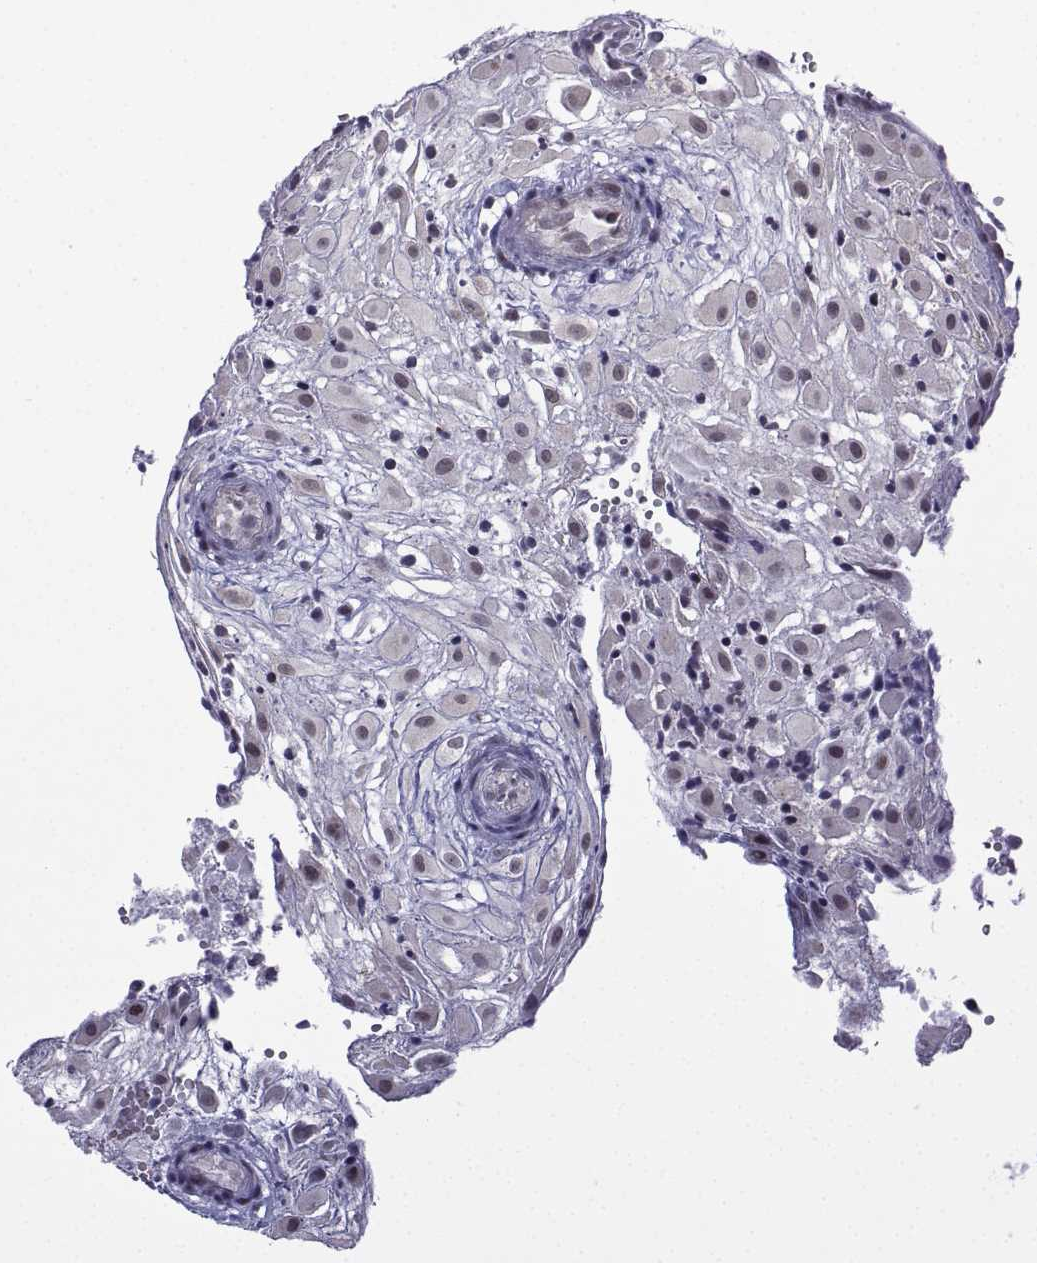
{"staining": {"intensity": "negative", "quantity": "none", "location": "none"}, "tissue": "placenta", "cell_type": "Decidual cells", "image_type": "normal", "snomed": [{"axis": "morphology", "description": "Normal tissue, NOS"}, {"axis": "topography", "description": "Placenta"}], "caption": "A high-resolution image shows immunohistochemistry staining of unremarkable placenta, which demonstrates no significant positivity in decidual cells.", "gene": "FGF3", "patient": {"sex": "female", "age": 24}}